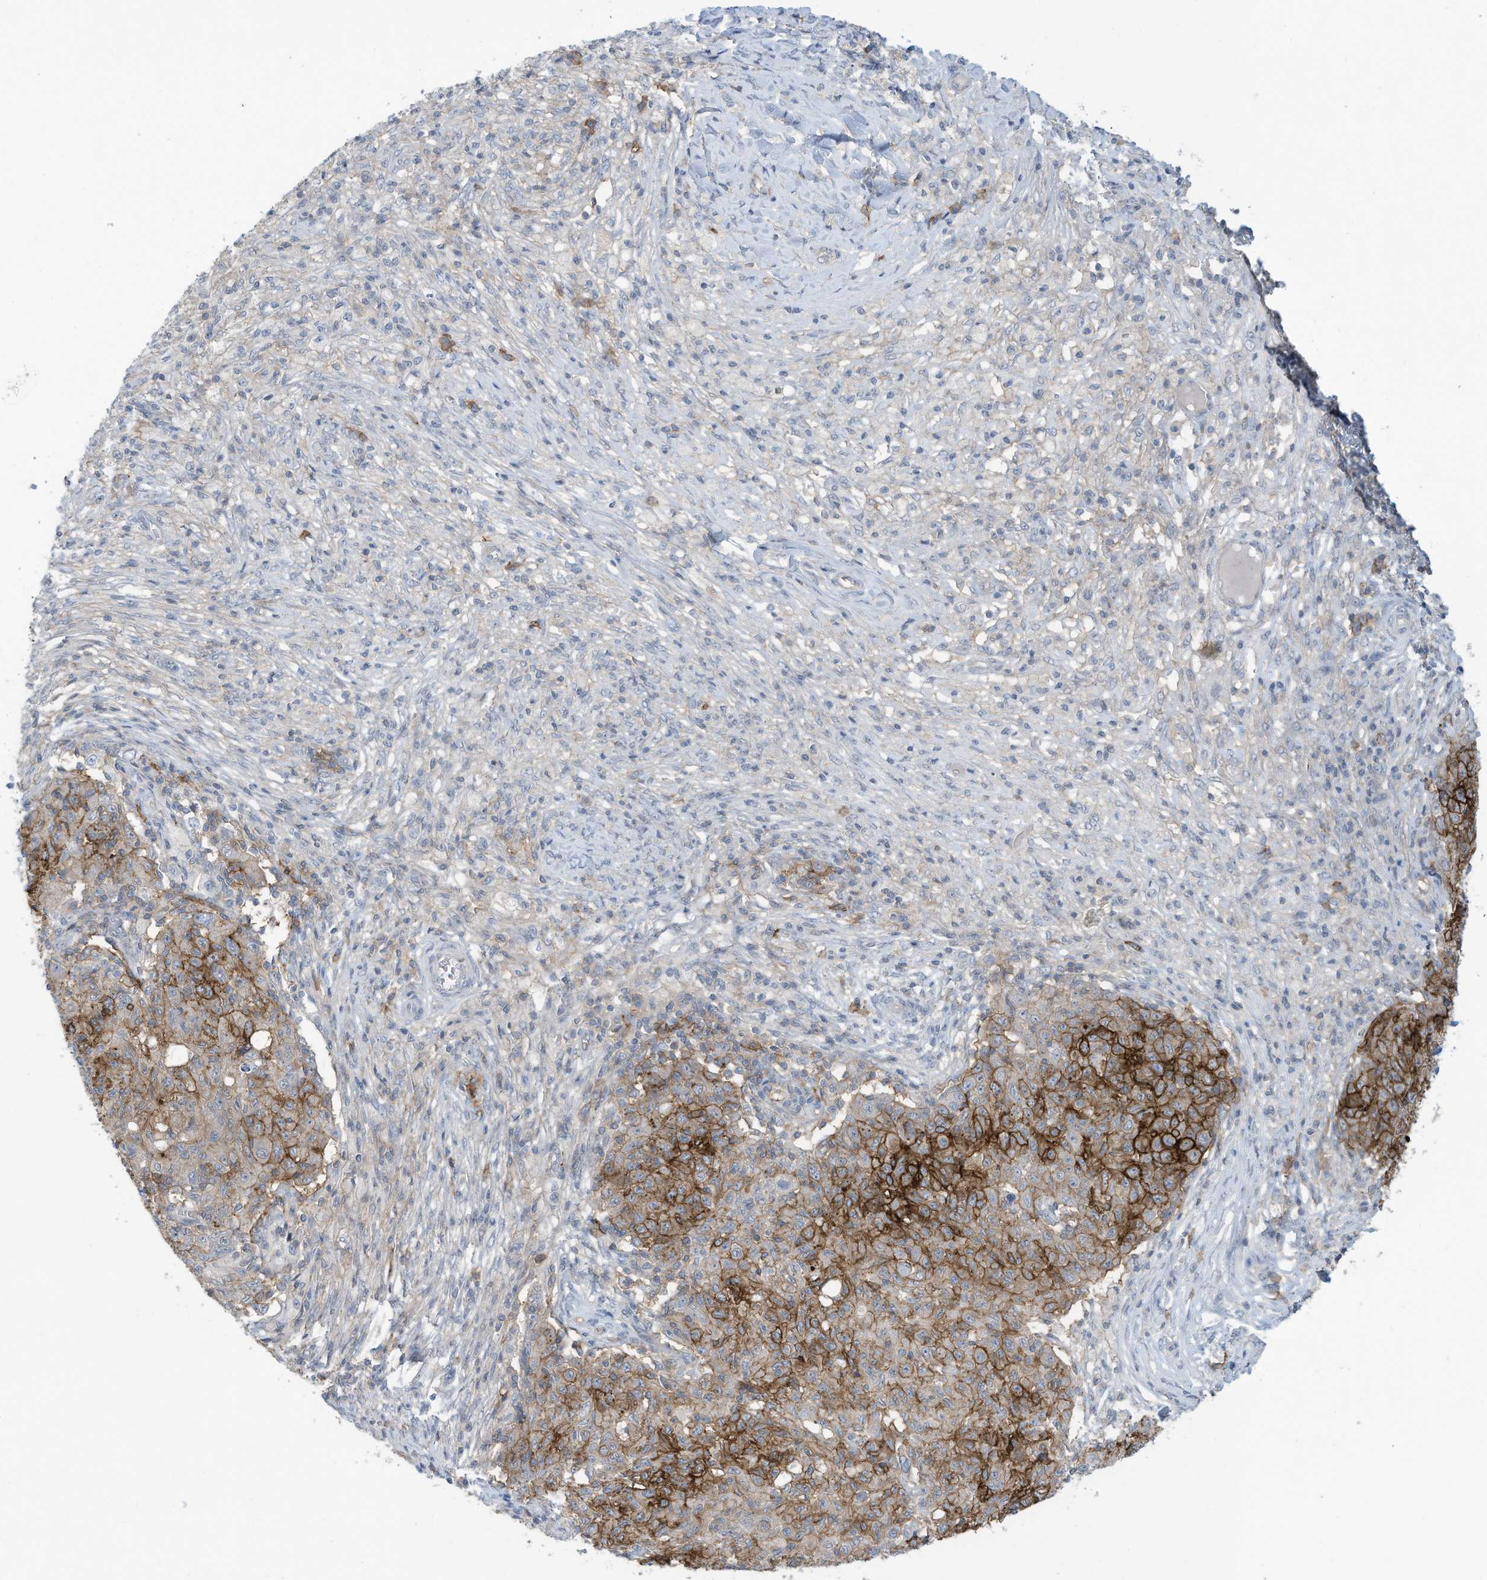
{"staining": {"intensity": "strong", "quantity": ">75%", "location": "cytoplasmic/membranous"}, "tissue": "ovarian cancer", "cell_type": "Tumor cells", "image_type": "cancer", "snomed": [{"axis": "morphology", "description": "Carcinoma, endometroid"}, {"axis": "topography", "description": "Ovary"}], "caption": "There is high levels of strong cytoplasmic/membranous staining in tumor cells of ovarian cancer (endometroid carcinoma), as demonstrated by immunohistochemical staining (brown color).", "gene": "SLC1A5", "patient": {"sex": "female", "age": 42}}